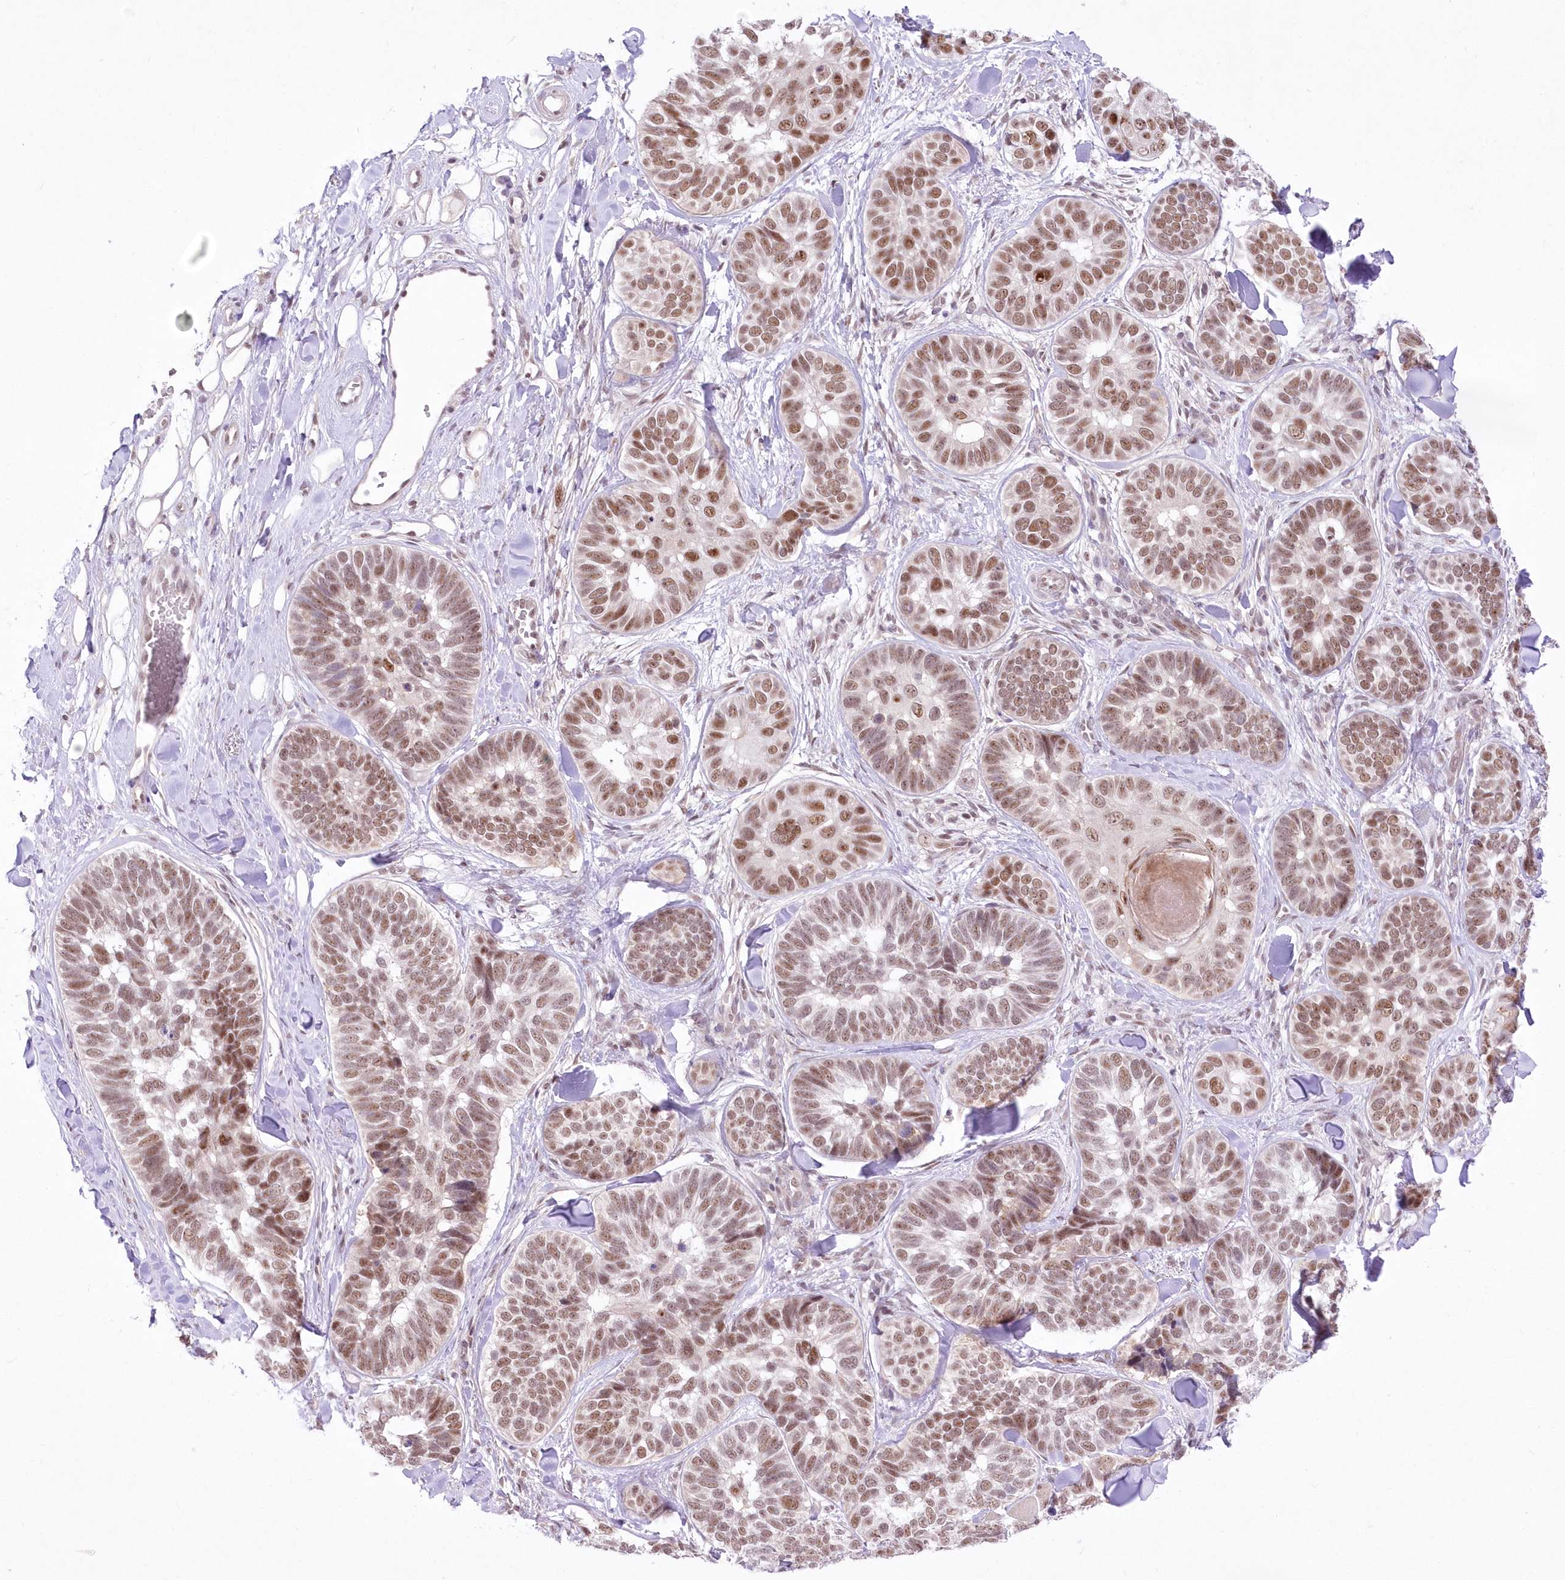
{"staining": {"intensity": "moderate", "quantity": ">75%", "location": "nuclear"}, "tissue": "skin cancer", "cell_type": "Tumor cells", "image_type": "cancer", "snomed": [{"axis": "morphology", "description": "Basal cell carcinoma"}, {"axis": "topography", "description": "Skin"}], "caption": "Skin cancer (basal cell carcinoma) stained with a brown dye exhibits moderate nuclear positive expression in about >75% of tumor cells.", "gene": "NSUN2", "patient": {"sex": "male", "age": 62}}